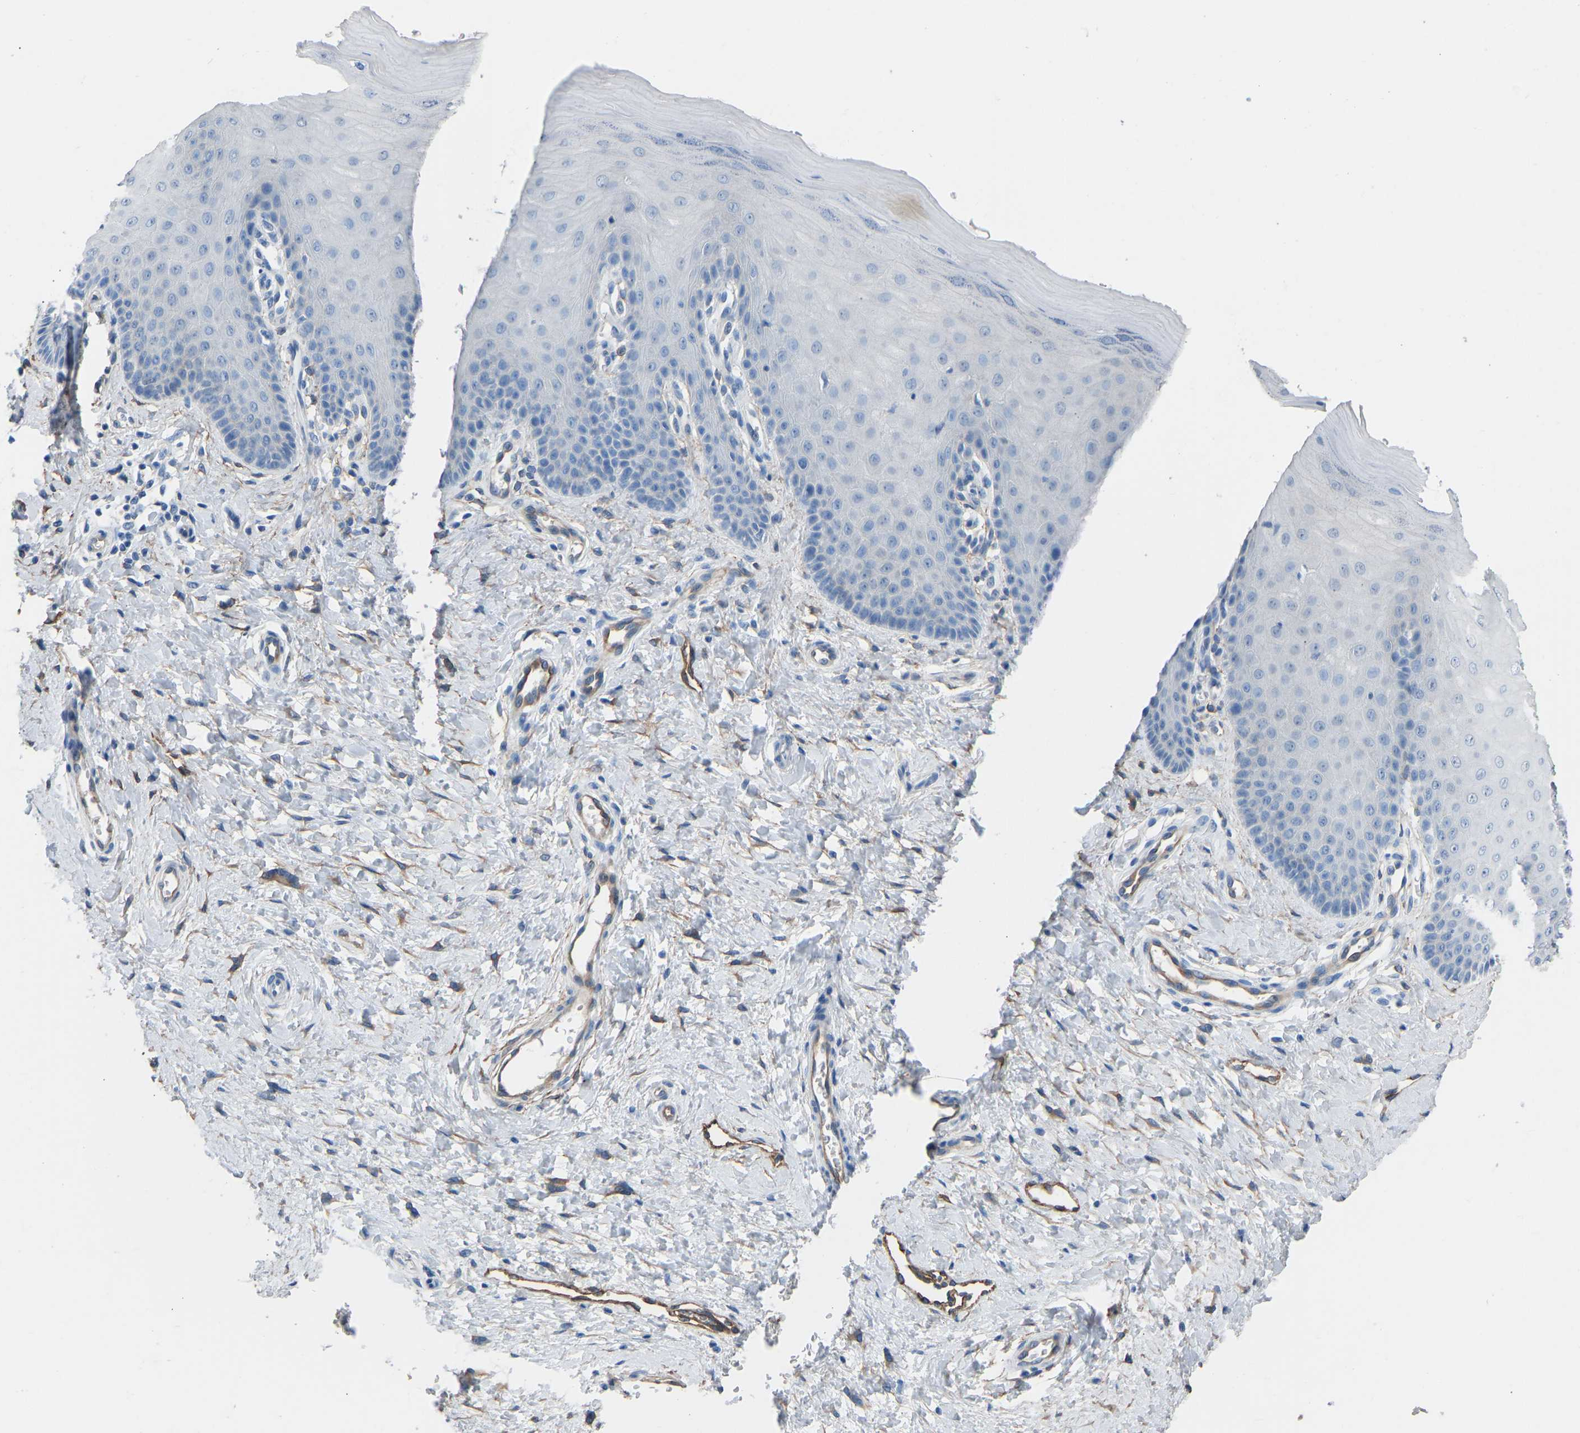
{"staining": {"intensity": "moderate", "quantity": "25%-75%", "location": "cytoplasmic/membranous"}, "tissue": "cervix", "cell_type": "Glandular cells", "image_type": "normal", "snomed": [{"axis": "morphology", "description": "Normal tissue, NOS"}, {"axis": "topography", "description": "Cervix"}], "caption": "This histopathology image exhibits immunohistochemistry (IHC) staining of unremarkable human cervix, with medium moderate cytoplasmic/membranous expression in approximately 25%-75% of glandular cells.", "gene": "MYH10", "patient": {"sex": "female", "age": 55}}